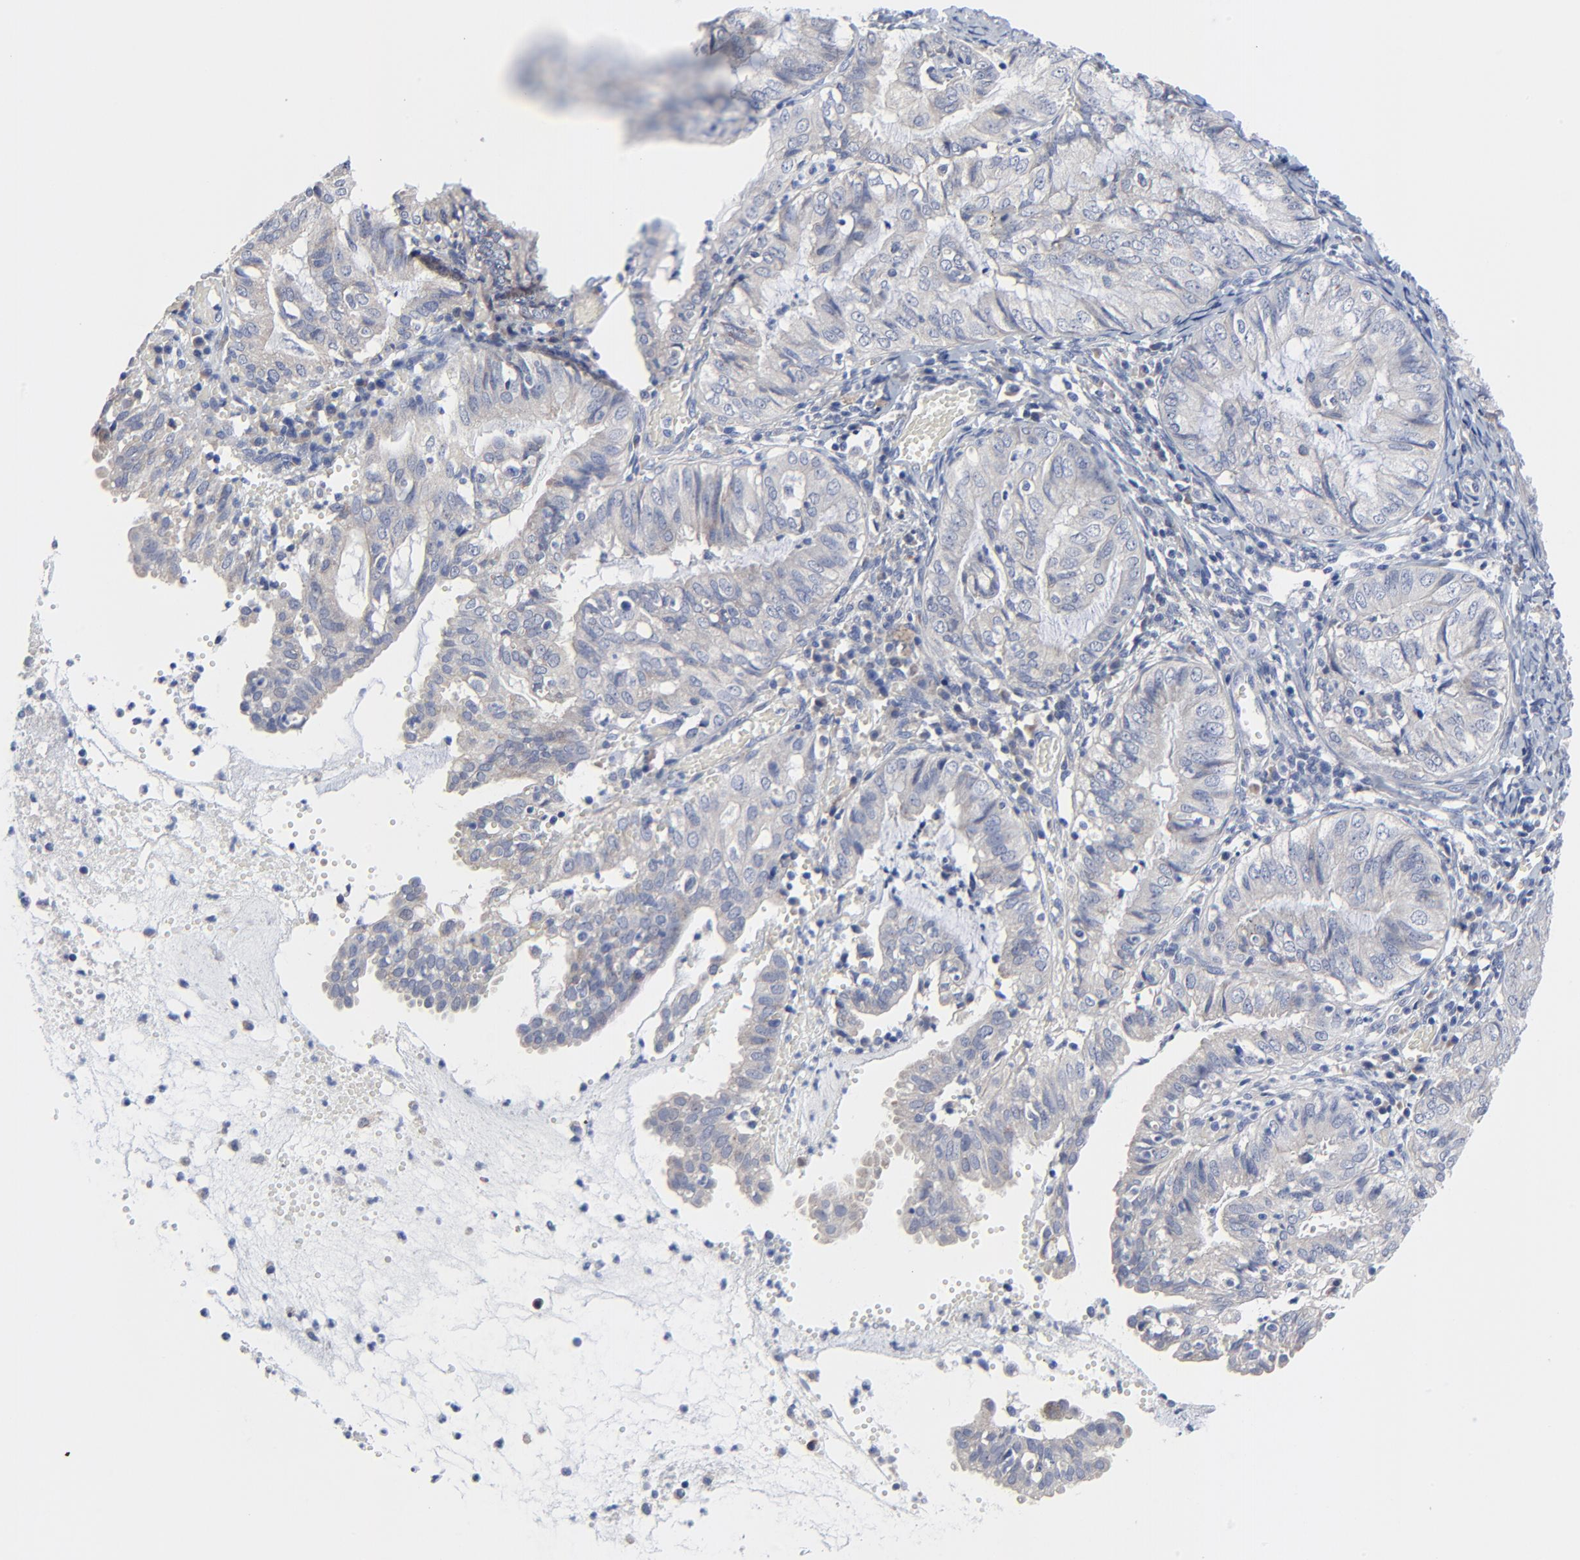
{"staining": {"intensity": "negative", "quantity": "none", "location": "none"}, "tissue": "endometrial cancer", "cell_type": "Tumor cells", "image_type": "cancer", "snomed": [{"axis": "morphology", "description": "Adenocarcinoma, NOS"}, {"axis": "topography", "description": "Endometrium"}], "caption": "Protein analysis of endometrial cancer (adenocarcinoma) shows no significant positivity in tumor cells.", "gene": "DHRSX", "patient": {"sex": "female", "age": 66}}